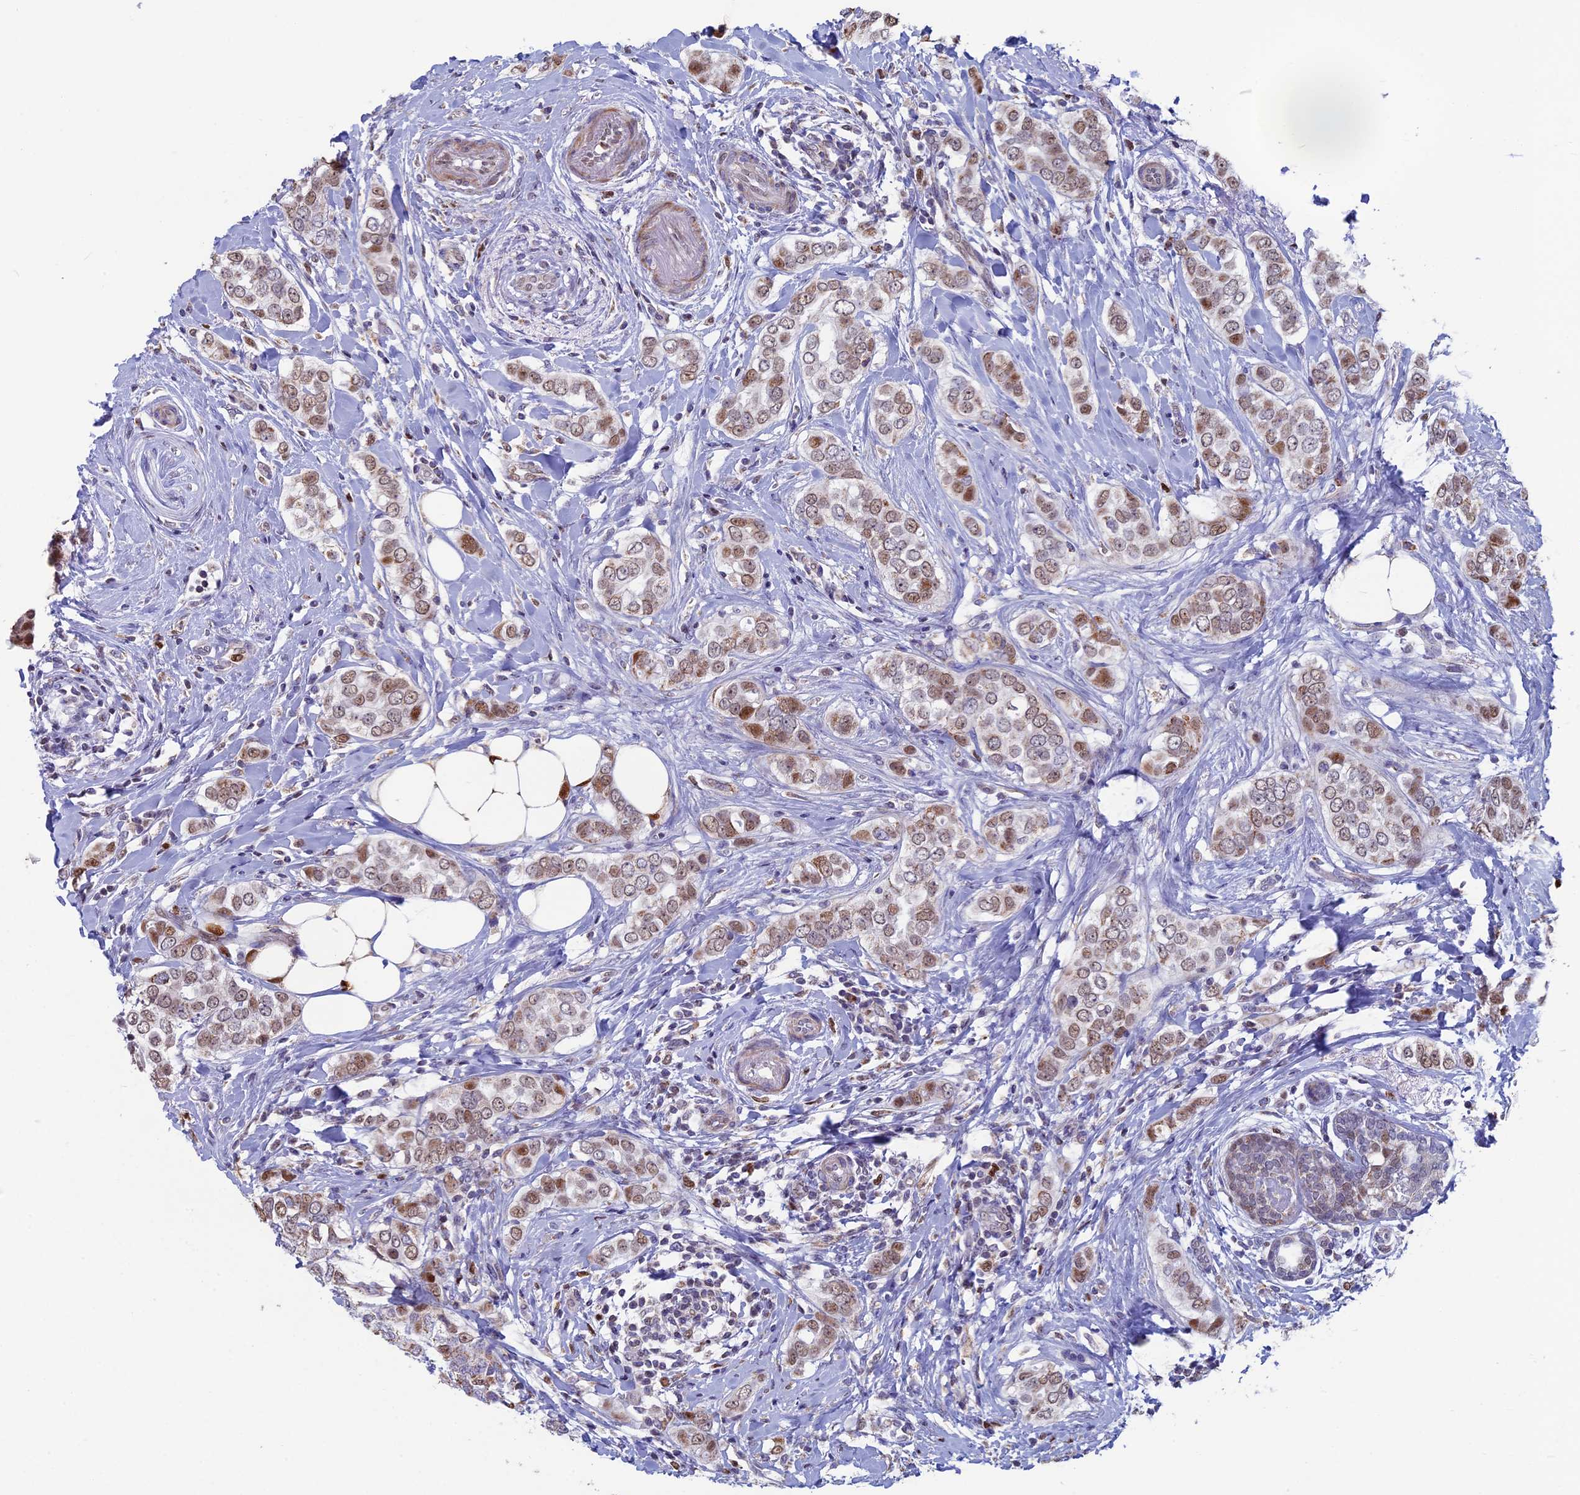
{"staining": {"intensity": "moderate", "quantity": "25%-75%", "location": "cytoplasmic/membranous,nuclear"}, "tissue": "breast cancer", "cell_type": "Tumor cells", "image_type": "cancer", "snomed": [{"axis": "morphology", "description": "Lobular carcinoma"}, {"axis": "topography", "description": "Breast"}], "caption": "IHC of breast cancer (lobular carcinoma) exhibits medium levels of moderate cytoplasmic/membranous and nuclear staining in approximately 25%-75% of tumor cells. Immunohistochemistry (ihc) stains the protein in brown and the nuclei are stained blue.", "gene": "ACSS1", "patient": {"sex": "female", "age": 51}}